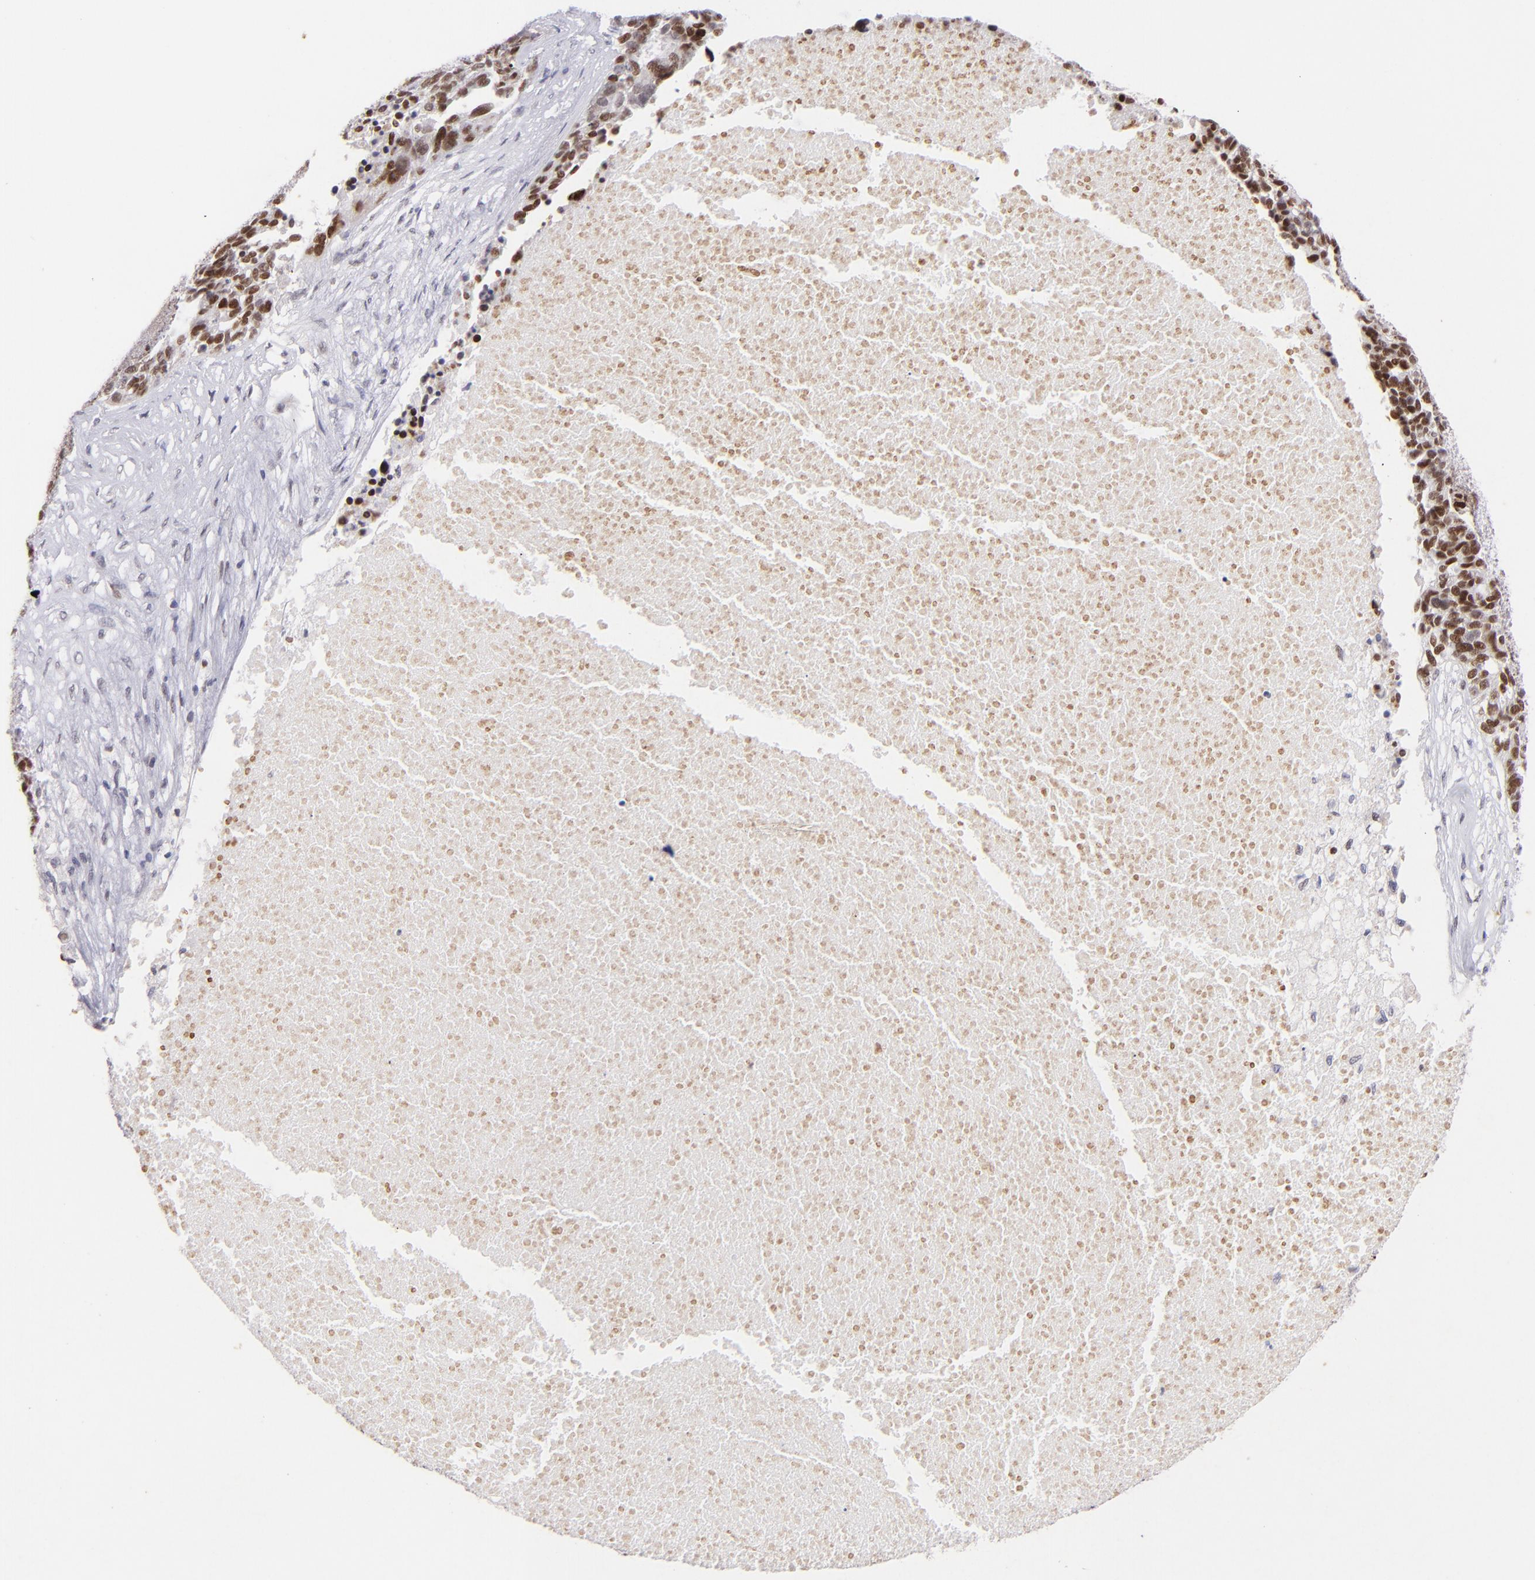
{"staining": {"intensity": "moderate", "quantity": ">75%", "location": "nuclear"}, "tissue": "ovarian cancer", "cell_type": "Tumor cells", "image_type": "cancer", "snomed": [{"axis": "morphology", "description": "Cystadenocarcinoma, serous, NOS"}, {"axis": "topography", "description": "Ovary"}], "caption": "A brown stain highlights moderate nuclear expression of a protein in ovarian cancer (serous cystadenocarcinoma) tumor cells.", "gene": "POU2F1", "patient": {"sex": "female", "age": 59}}